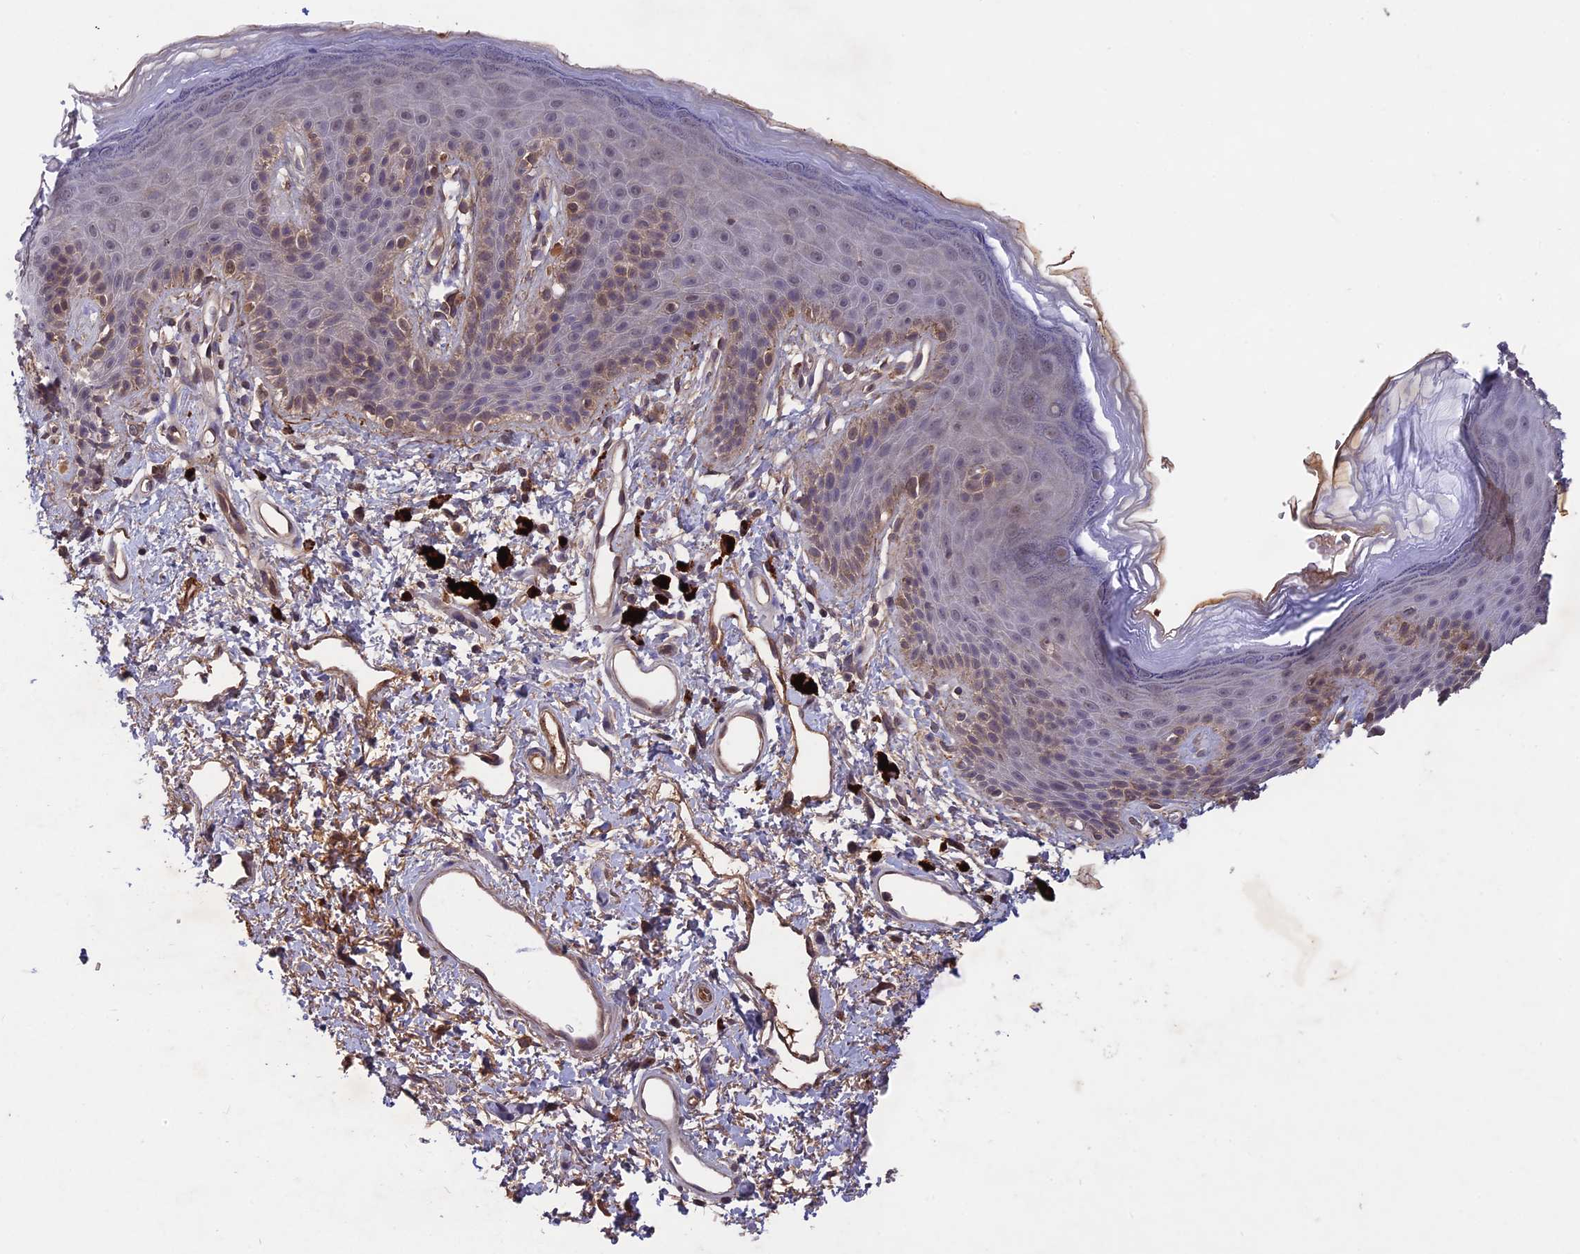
{"staining": {"intensity": "weak", "quantity": "<25%", "location": "cytoplasmic/membranous"}, "tissue": "skin", "cell_type": "Epidermal cells", "image_type": "normal", "snomed": [{"axis": "morphology", "description": "Normal tissue, NOS"}, {"axis": "topography", "description": "Anal"}], "caption": "Immunohistochemical staining of benign skin exhibits no significant staining in epidermal cells. The staining is performed using DAB (3,3'-diaminobenzidine) brown chromogen with nuclei counter-stained in using hematoxylin.", "gene": "ADO", "patient": {"sex": "female", "age": 46}}